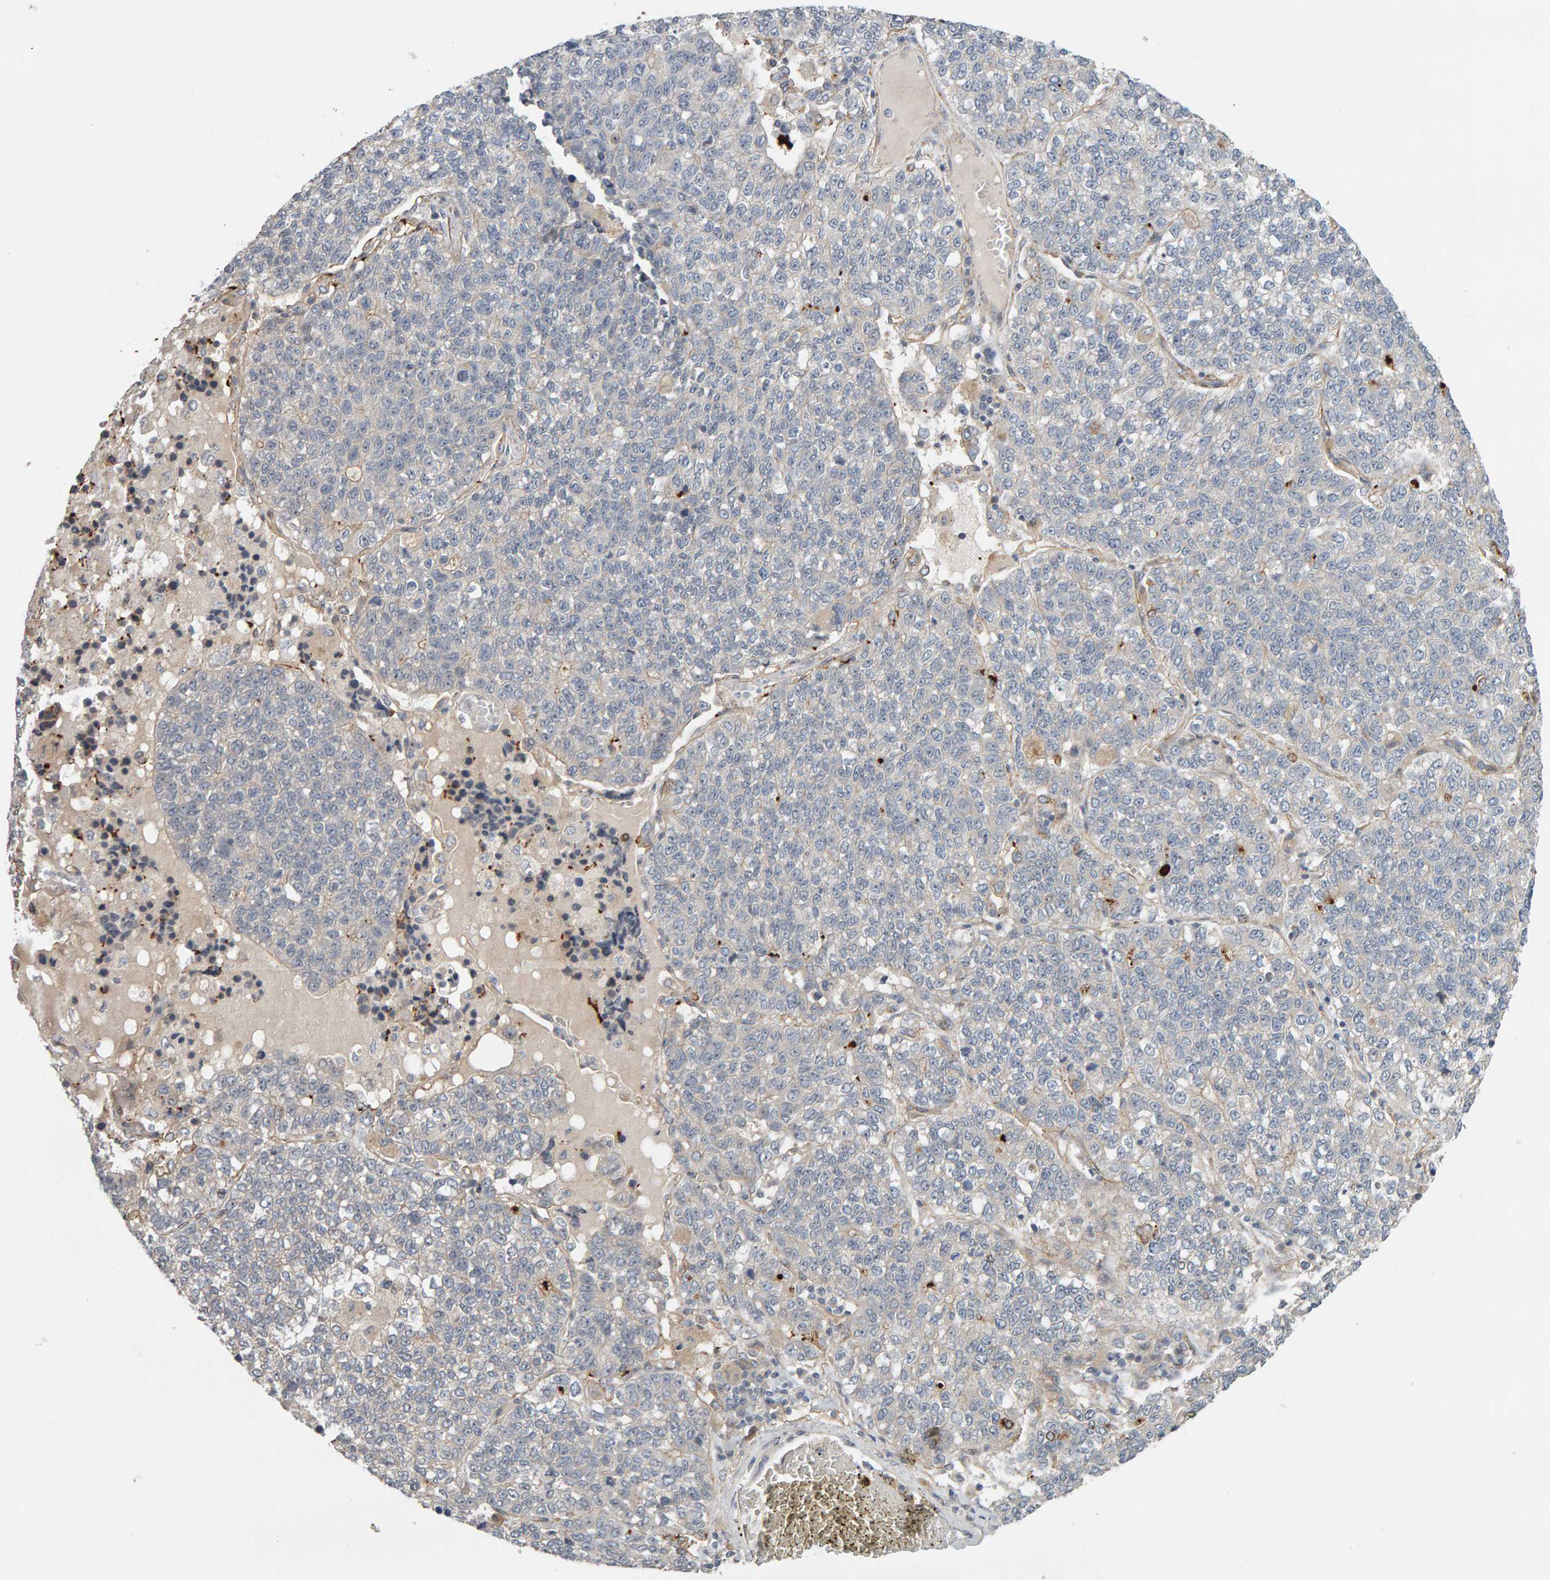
{"staining": {"intensity": "negative", "quantity": "none", "location": "none"}, "tissue": "lung cancer", "cell_type": "Tumor cells", "image_type": "cancer", "snomed": [{"axis": "morphology", "description": "Adenocarcinoma, NOS"}, {"axis": "topography", "description": "Lung"}], "caption": "Immunohistochemical staining of human adenocarcinoma (lung) exhibits no significant expression in tumor cells.", "gene": "PPP1R16A", "patient": {"sex": "male", "age": 49}}